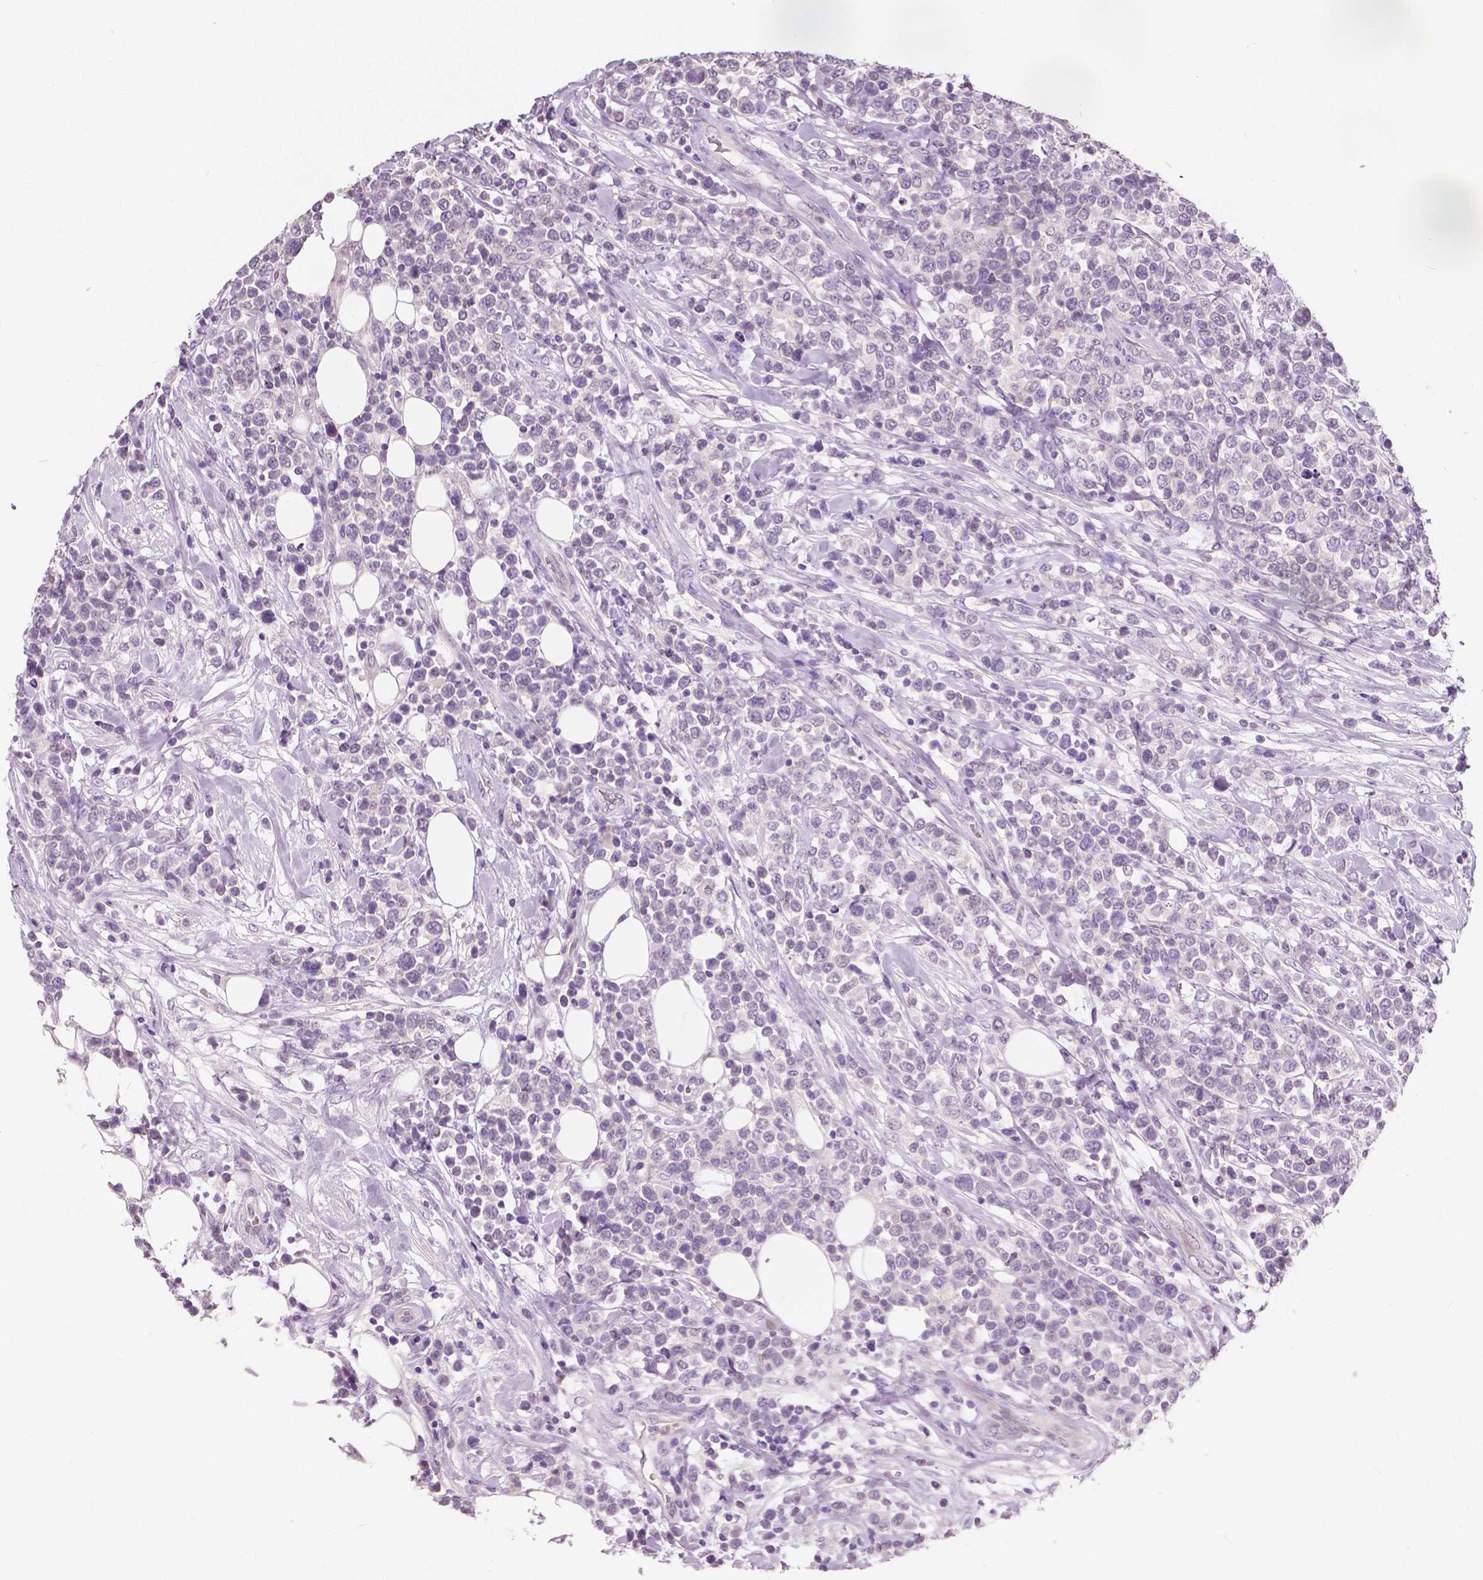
{"staining": {"intensity": "negative", "quantity": "none", "location": "none"}, "tissue": "lymphoma", "cell_type": "Tumor cells", "image_type": "cancer", "snomed": [{"axis": "morphology", "description": "Malignant lymphoma, non-Hodgkin's type, High grade"}, {"axis": "topography", "description": "Soft tissue"}], "caption": "Immunohistochemistry (IHC) histopathology image of lymphoma stained for a protein (brown), which reveals no positivity in tumor cells.", "gene": "TKFC", "patient": {"sex": "female", "age": 56}}